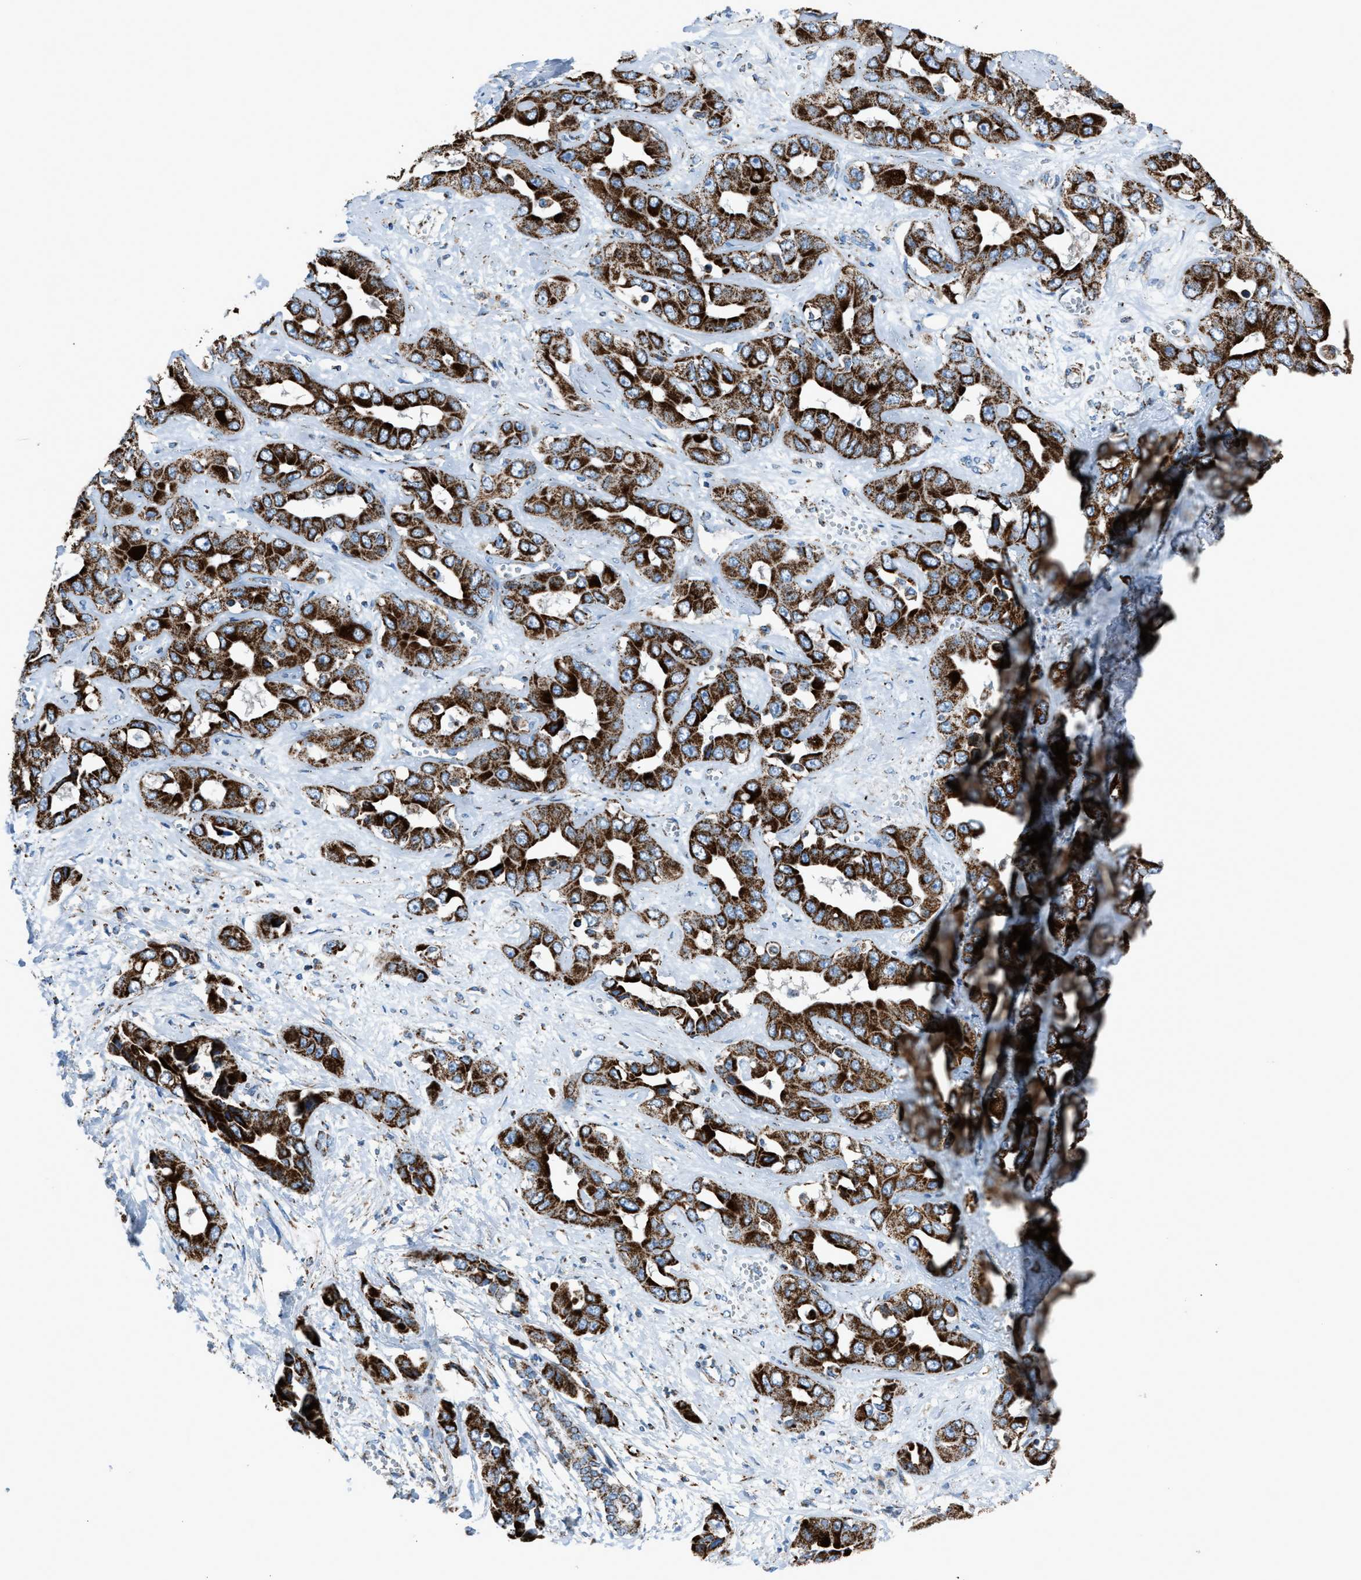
{"staining": {"intensity": "strong", "quantity": ">75%", "location": "cytoplasmic/membranous"}, "tissue": "liver cancer", "cell_type": "Tumor cells", "image_type": "cancer", "snomed": [{"axis": "morphology", "description": "Cholangiocarcinoma"}, {"axis": "topography", "description": "Liver"}], "caption": "Immunohistochemistry (DAB (3,3'-diaminobenzidine)) staining of human cholangiocarcinoma (liver) reveals strong cytoplasmic/membranous protein expression in about >75% of tumor cells.", "gene": "MDH2", "patient": {"sex": "female", "age": 52}}